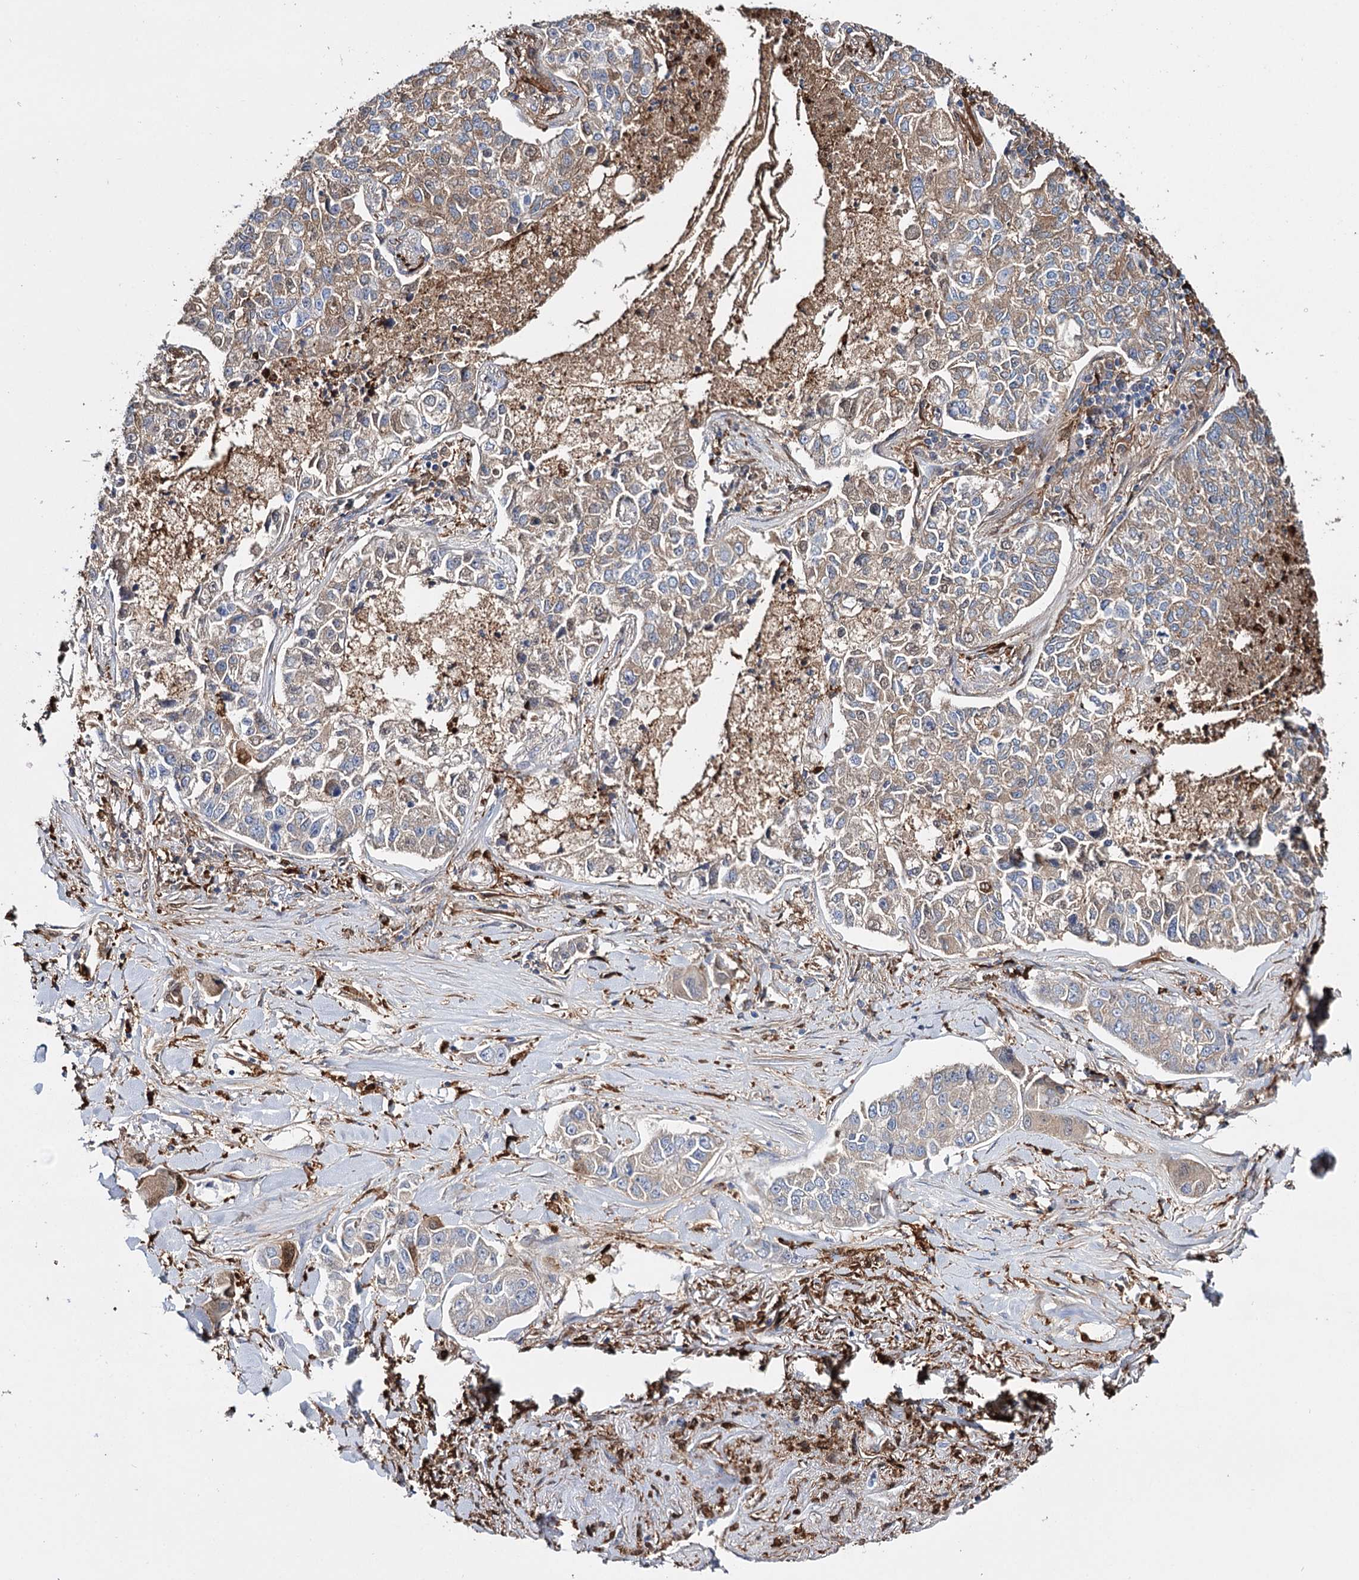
{"staining": {"intensity": "moderate", "quantity": ">75%", "location": "cytoplasmic/membranous"}, "tissue": "lung cancer", "cell_type": "Tumor cells", "image_type": "cancer", "snomed": [{"axis": "morphology", "description": "Adenocarcinoma, NOS"}, {"axis": "topography", "description": "Lung"}], "caption": "Approximately >75% of tumor cells in human adenocarcinoma (lung) exhibit moderate cytoplasmic/membranous protein staining as visualized by brown immunohistochemical staining.", "gene": "CFAP46", "patient": {"sex": "male", "age": 49}}